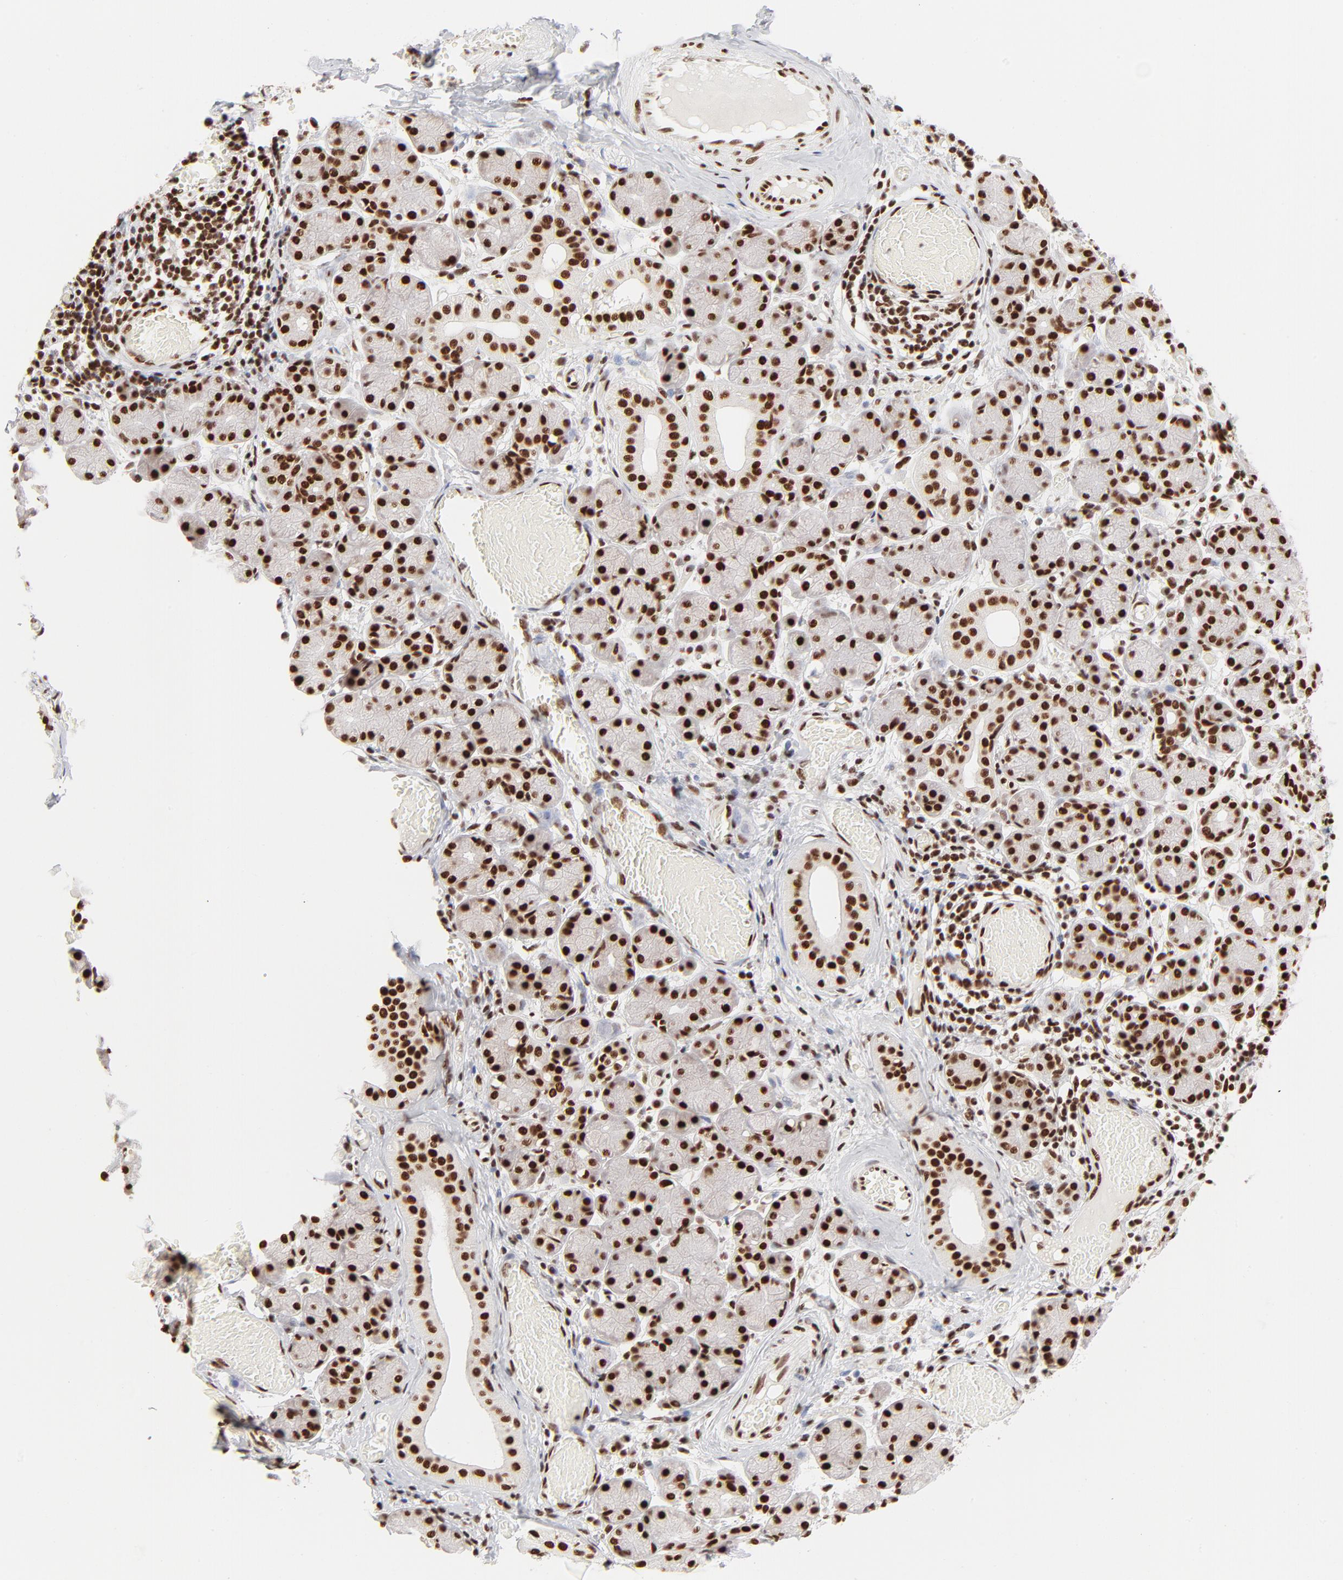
{"staining": {"intensity": "strong", "quantity": ">75%", "location": "nuclear"}, "tissue": "salivary gland", "cell_type": "Glandular cells", "image_type": "normal", "snomed": [{"axis": "morphology", "description": "Normal tissue, NOS"}, {"axis": "topography", "description": "Salivary gland"}], "caption": "IHC micrograph of benign salivary gland stained for a protein (brown), which displays high levels of strong nuclear positivity in about >75% of glandular cells.", "gene": "TARDBP", "patient": {"sex": "female", "age": 24}}